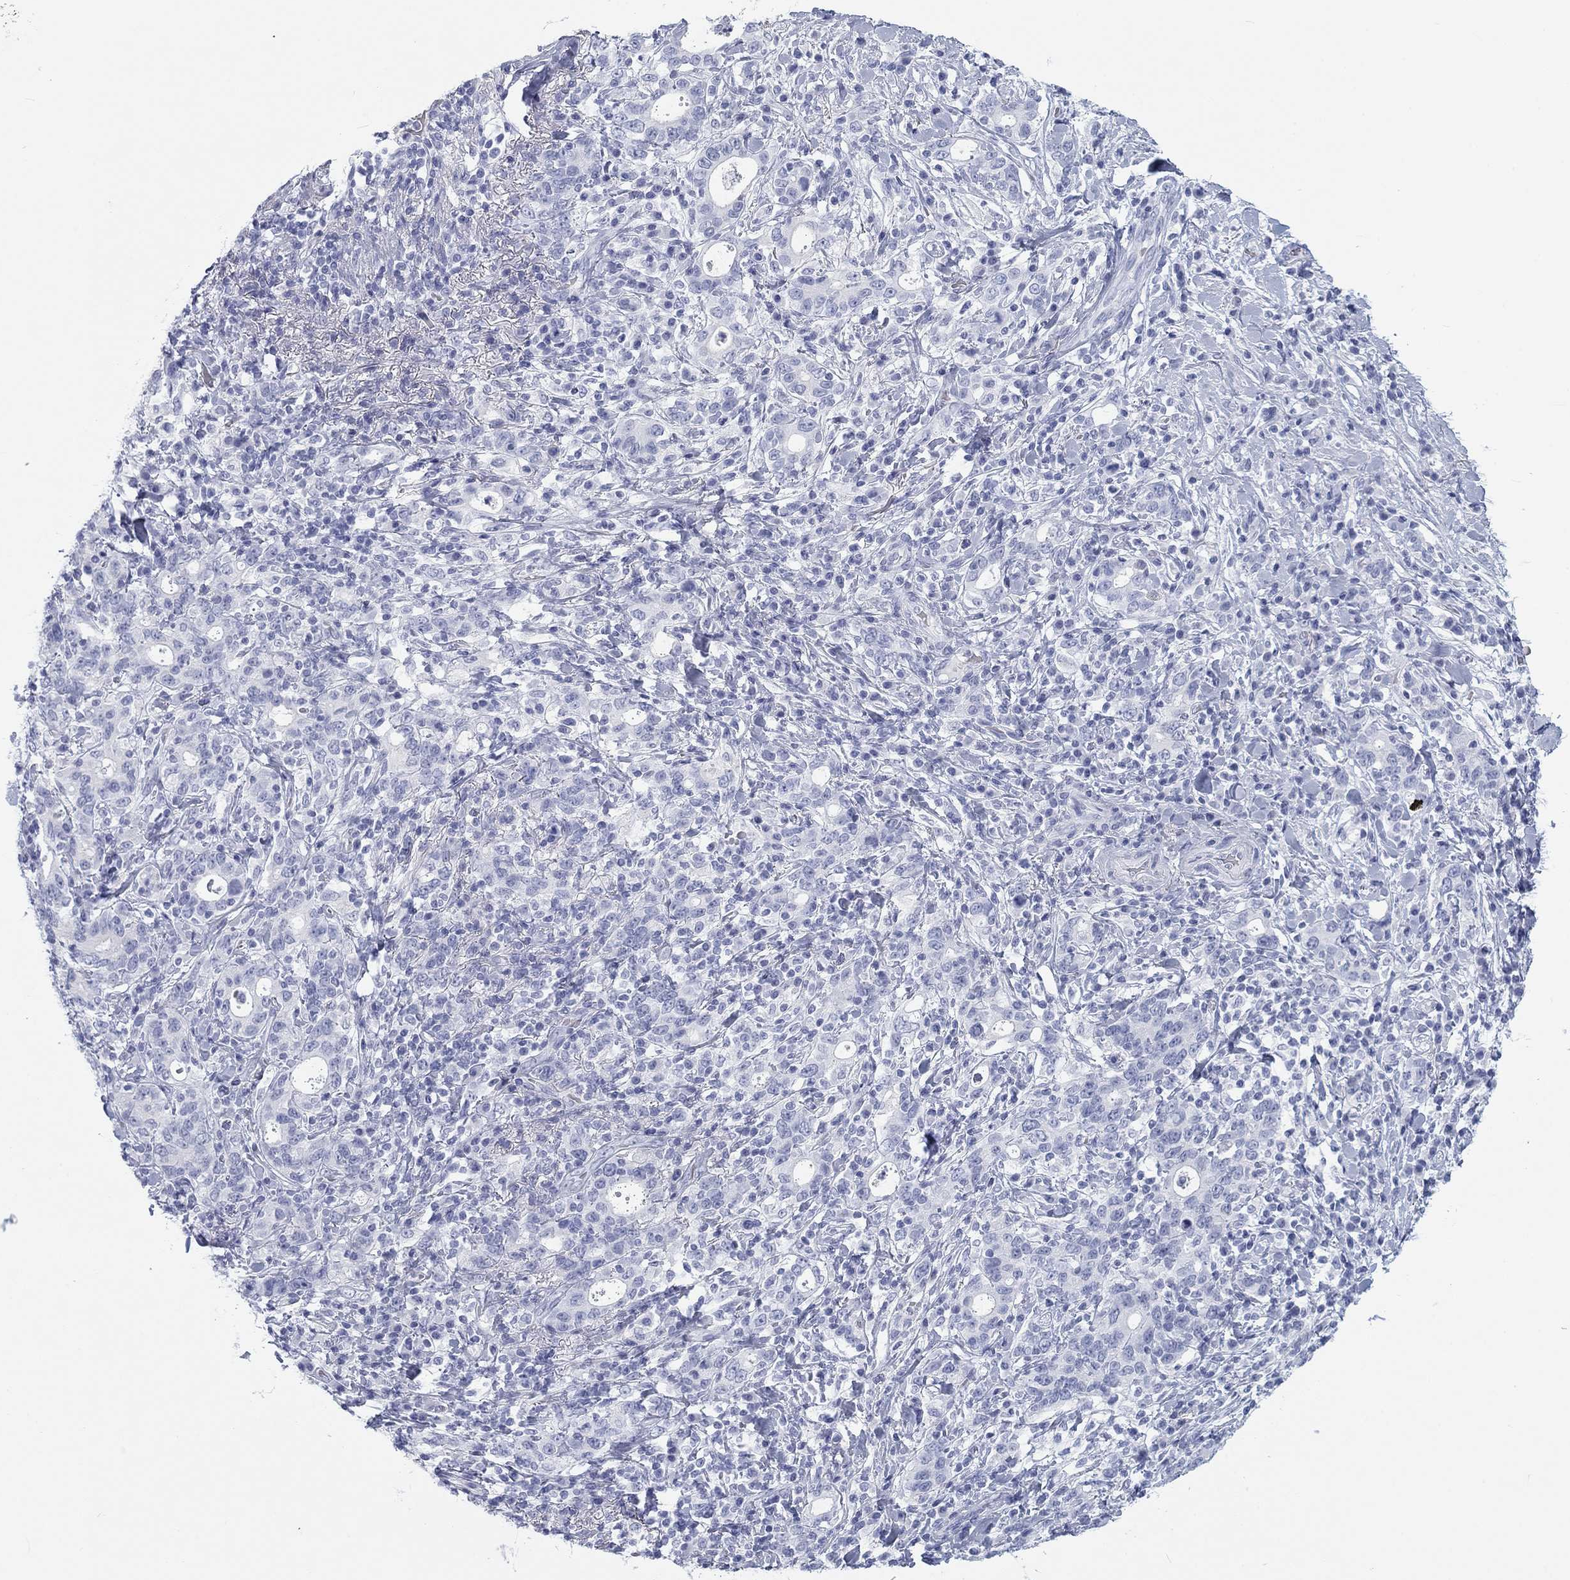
{"staining": {"intensity": "negative", "quantity": "none", "location": "none"}, "tissue": "stomach cancer", "cell_type": "Tumor cells", "image_type": "cancer", "snomed": [{"axis": "morphology", "description": "Adenocarcinoma, NOS"}, {"axis": "topography", "description": "Stomach"}], "caption": "A photomicrograph of stomach cancer stained for a protein displays no brown staining in tumor cells.", "gene": "CALB1", "patient": {"sex": "male", "age": 79}}